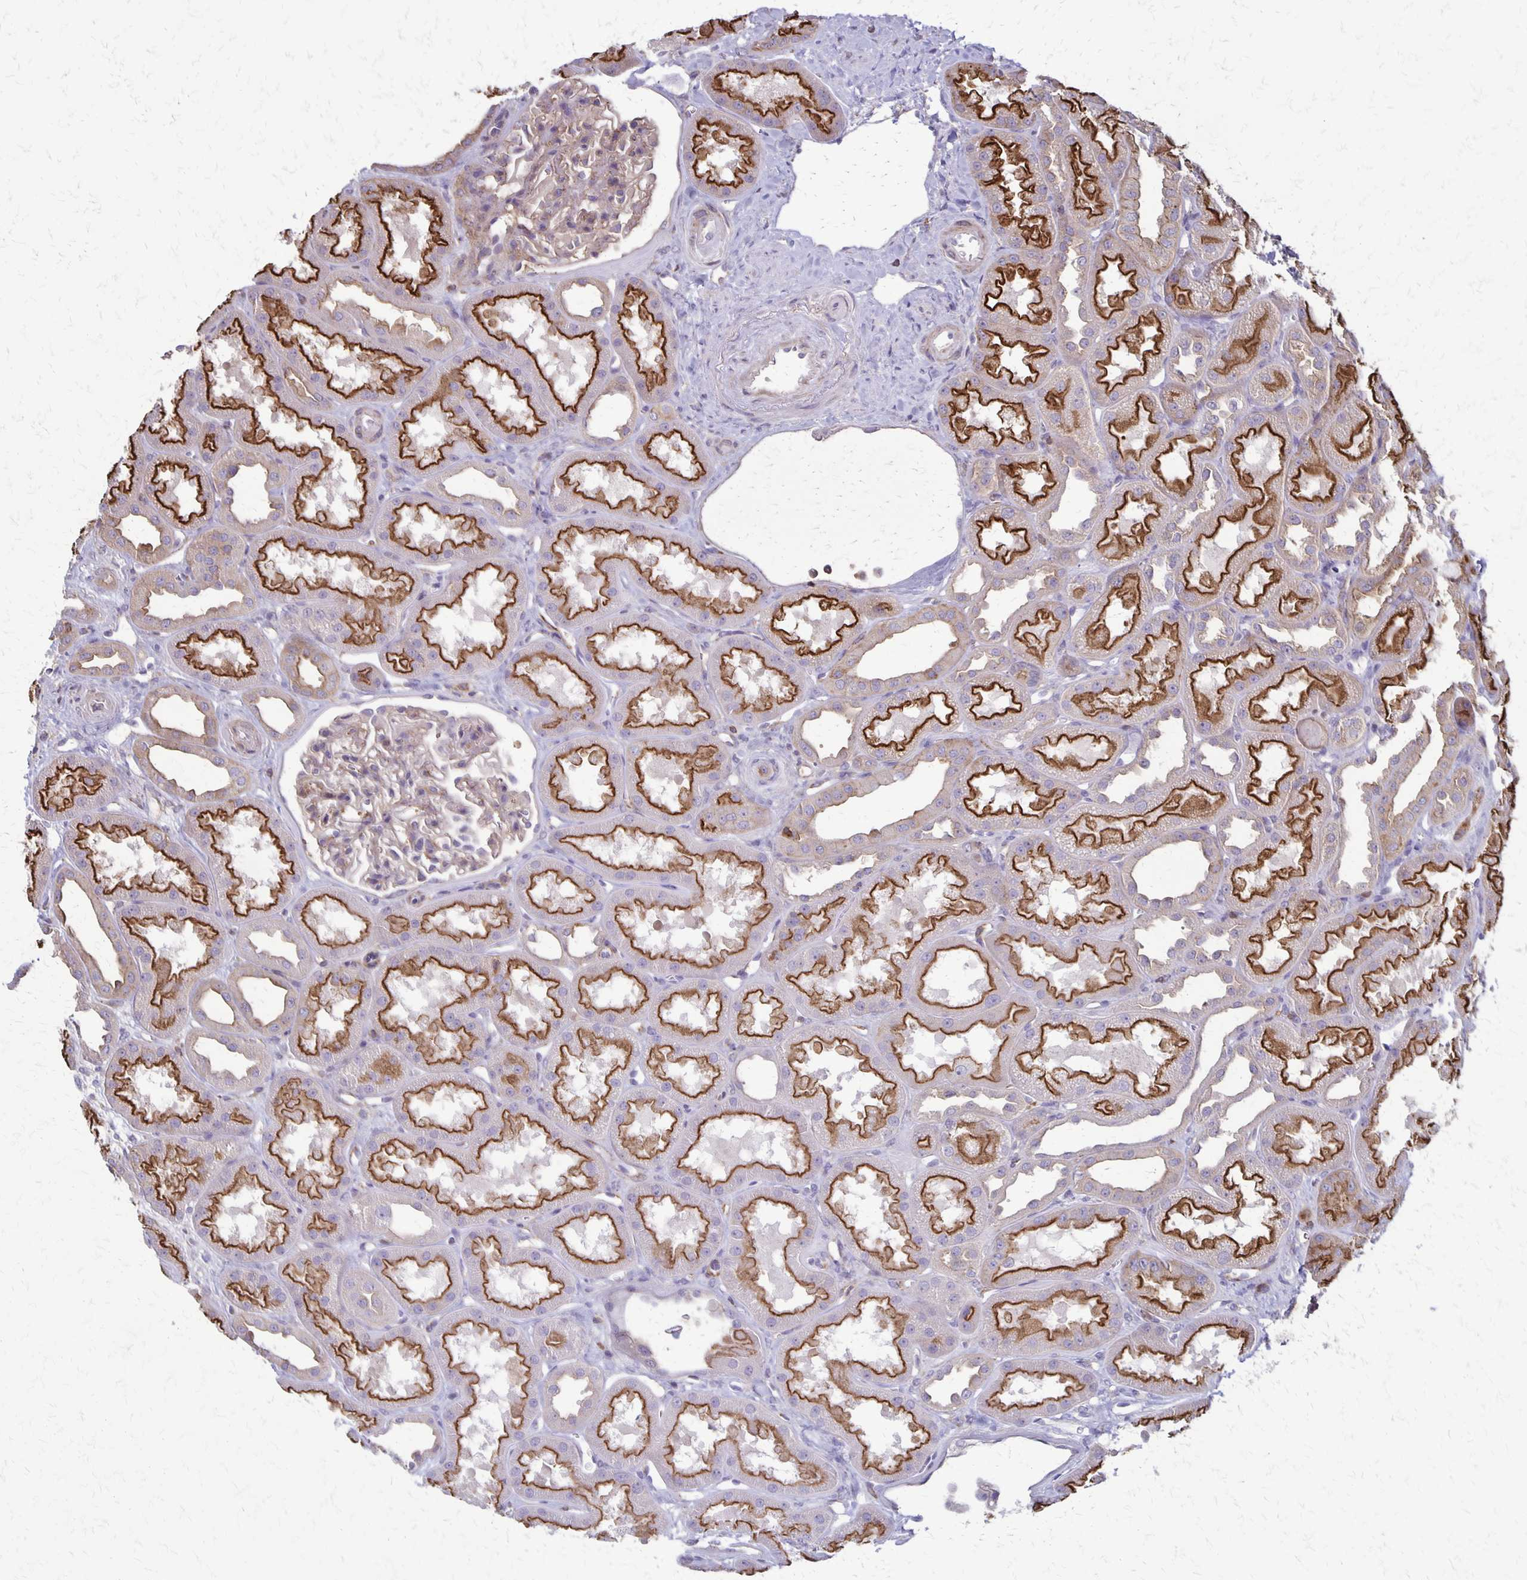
{"staining": {"intensity": "negative", "quantity": "none", "location": "none"}, "tissue": "kidney", "cell_type": "Cells in glomeruli", "image_type": "normal", "snomed": [{"axis": "morphology", "description": "Normal tissue, NOS"}, {"axis": "topography", "description": "Kidney"}], "caption": "IHC of normal human kidney reveals no positivity in cells in glomeruli. (DAB immunohistochemistry (IHC) visualized using brightfield microscopy, high magnification).", "gene": "SEPTIN5", "patient": {"sex": "male", "age": 61}}